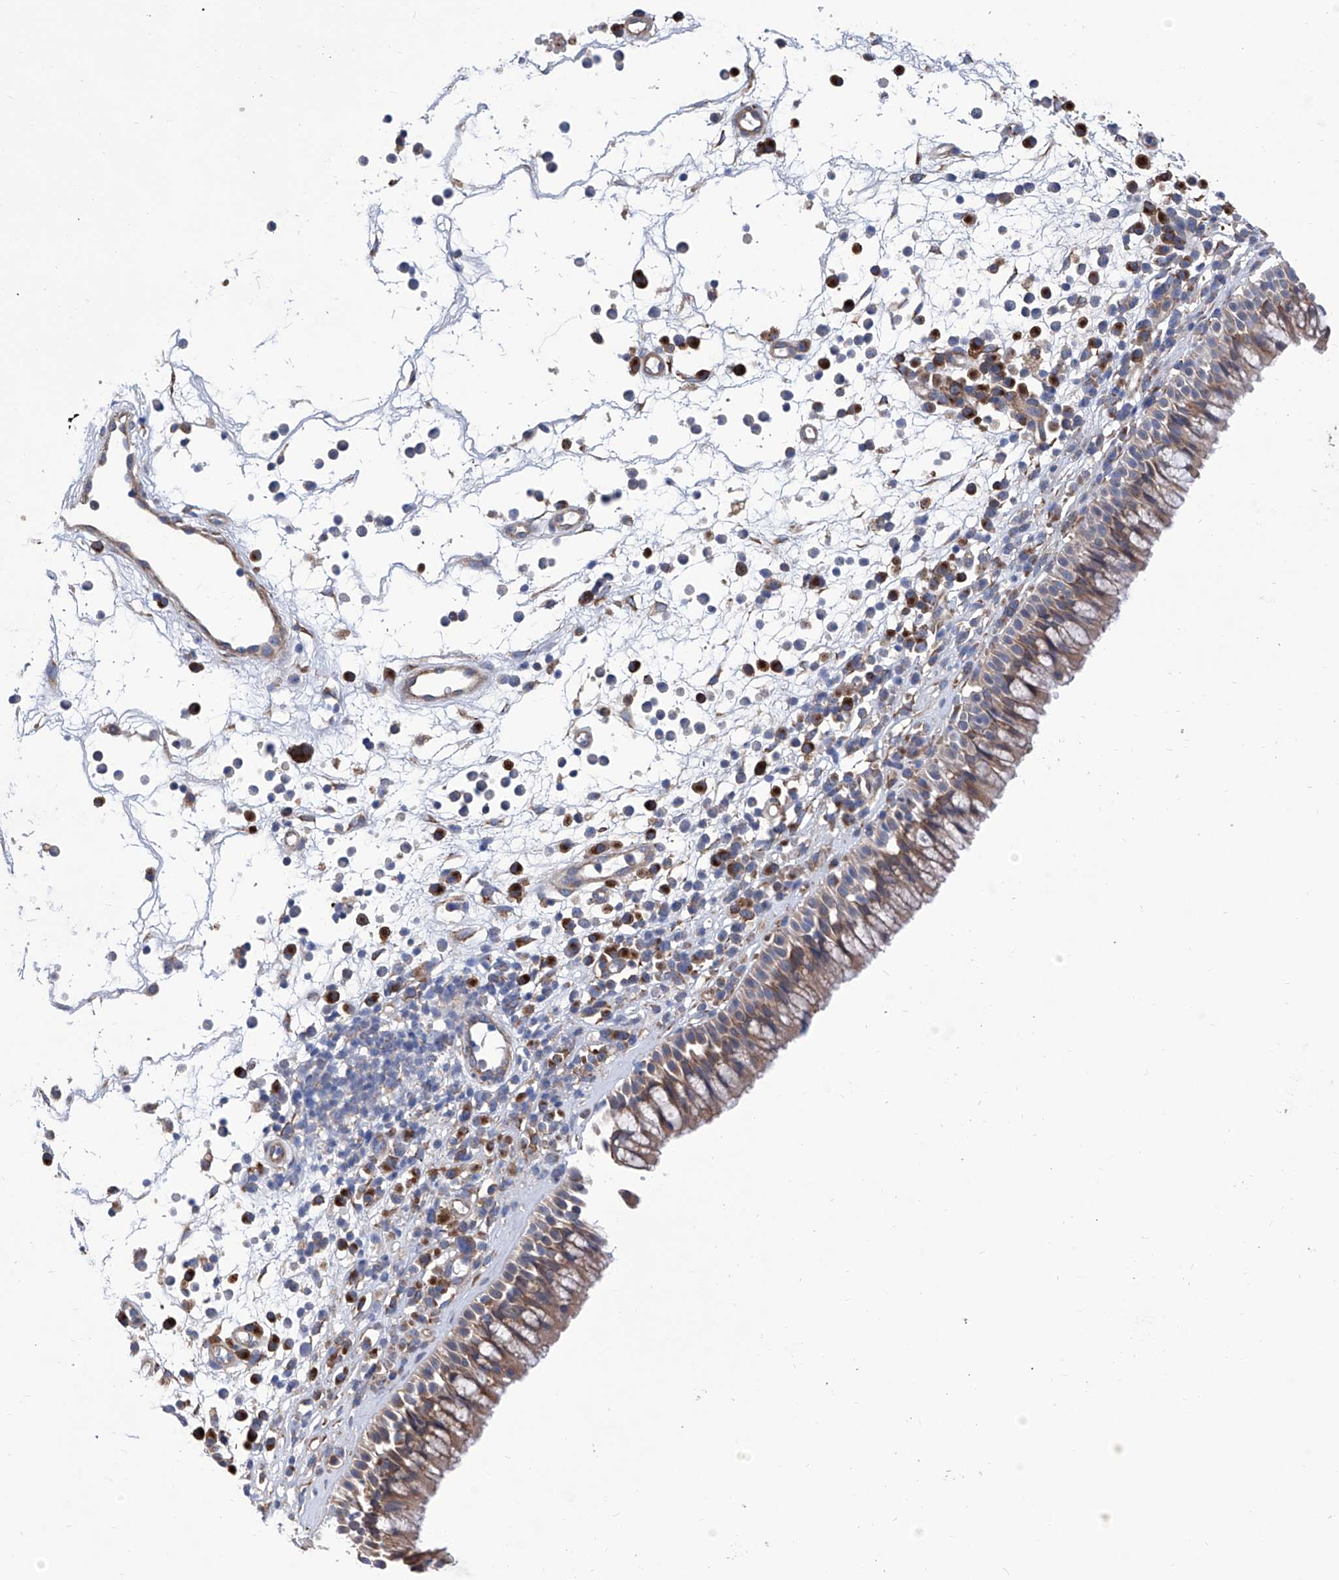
{"staining": {"intensity": "moderate", "quantity": ">75%", "location": "cytoplasmic/membranous"}, "tissue": "nasopharynx", "cell_type": "Respiratory epithelial cells", "image_type": "normal", "snomed": [{"axis": "morphology", "description": "Normal tissue, NOS"}, {"axis": "morphology", "description": "Inflammation, NOS"}, {"axis": "morphology", "description": "Malignant melanoma, Metastatic site"}, {"axis": "topography", "description": "Nasopharynx"}], "caption": "High-power microscopy captured an immunohistochemistry image of benign nasopharynx, revealing moderate cytoplasmic/membranous positivity in approximately >75% of respiratory epithelial cells.", "gene": "SMS", "patient": {"sex": "male", "age": 70}}